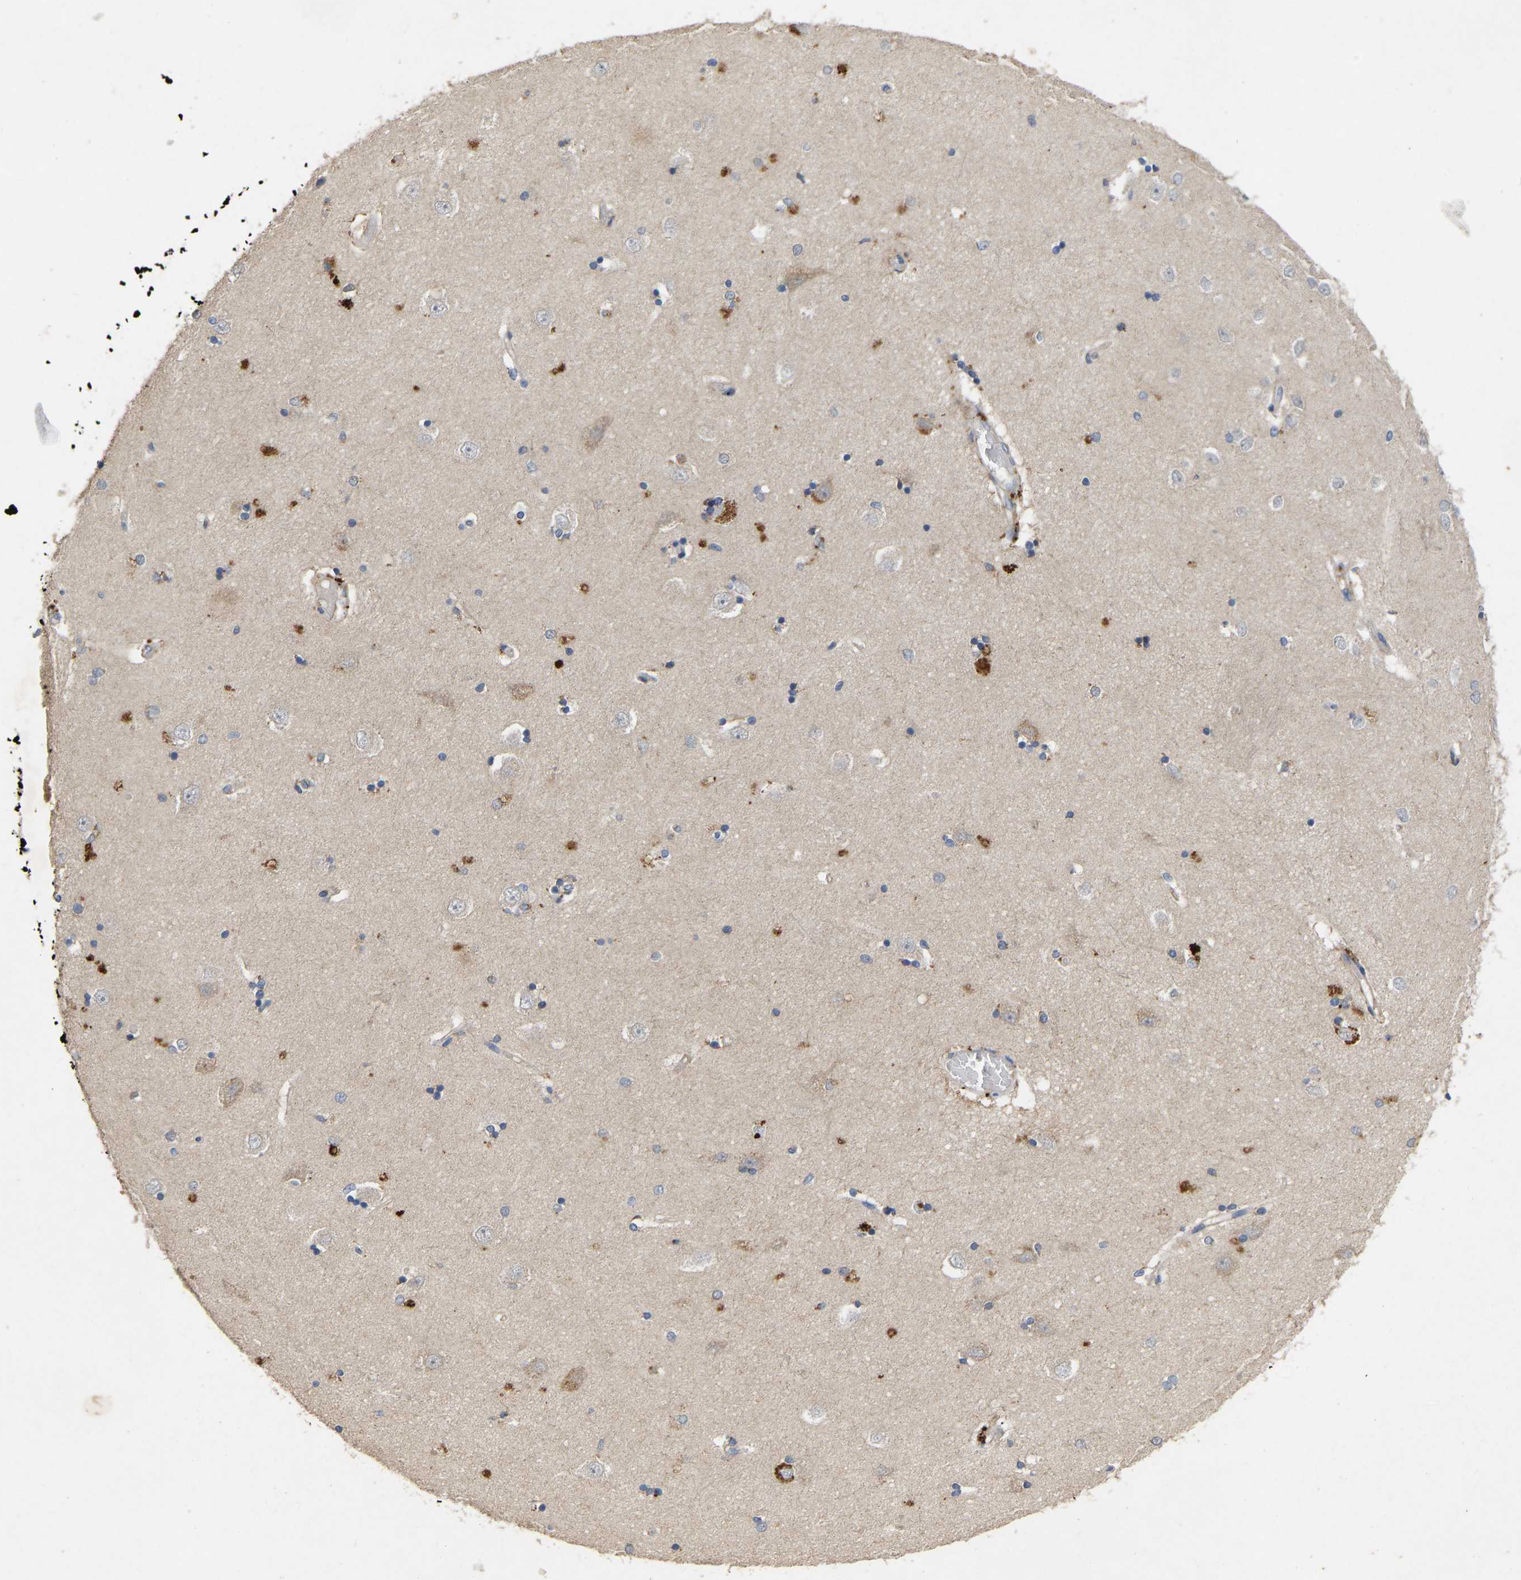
{"staining": {"intensity": "weak", "quantity": "<25%", "location": "cytoplasmic/membranous"}, "tissue": "hippocampus", "cell_type": "Glial cells", "image_type": "normal", "snomed": [{"axis": "morphology", "description": "Normal tissue, NOS"}, {"axis": "topography", "description": "Hippocampus"}], "caption": "An immunohistochemistry micrograph of benign hippocampus is shown. There is no staining in glial cells of hippocampus.", "gene": "LPAR2", "patient": {"sex": "male", "age": 45}}